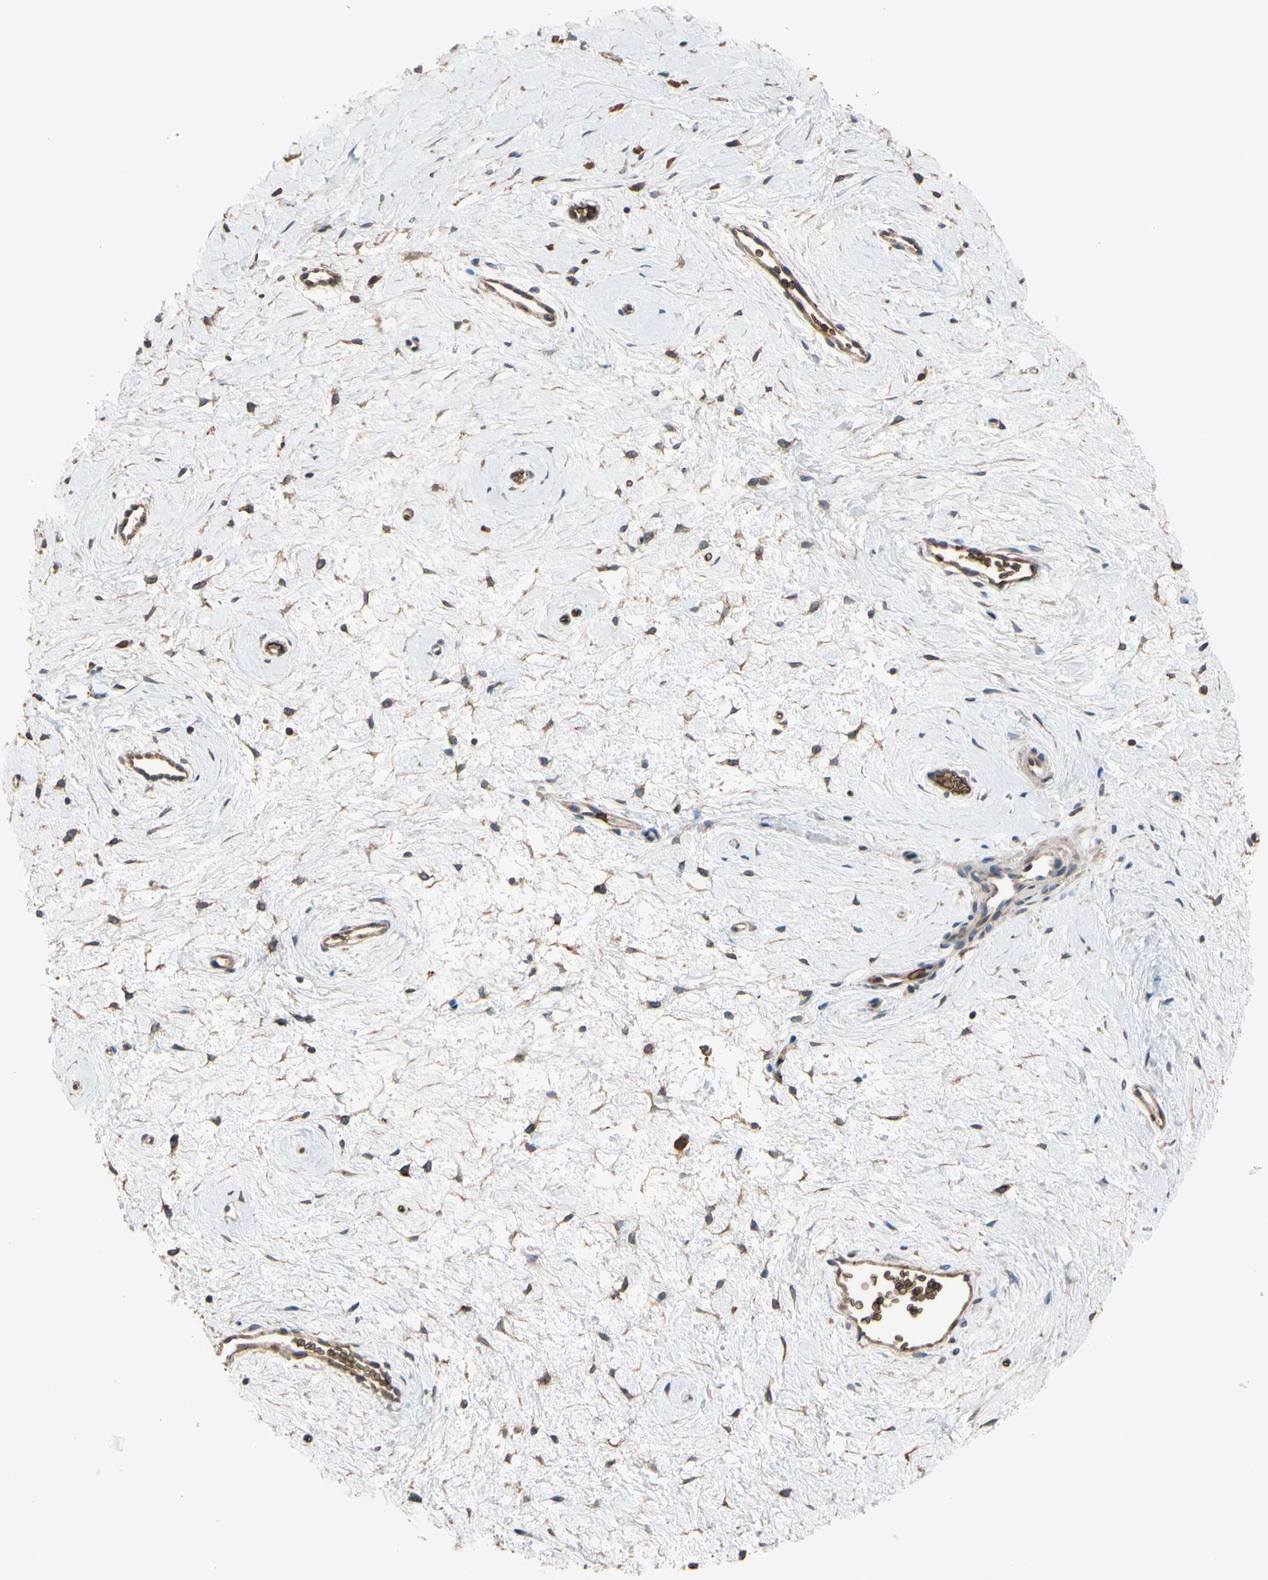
{"staining": {"intensity": "weak", "quantity": "25%-75%", "location": "cytoplasmic/membranous"}, "tissue": "cervix", "cell_type": "Glandular cells", "image_type": "normal", "snomed": [{"axis": "morphology", "description": "Normal tissue, NOS"}, {"axis": "topography", "description": "Cervix"}], "caption": "Glandular cells display weak cytoplasmic/membranous positivity in about 25%-75% of cells in benign cervix. Nuclei are stained in blue.", "gene": "RIOK2", "patient": {"sex": "female", "age": 39}}